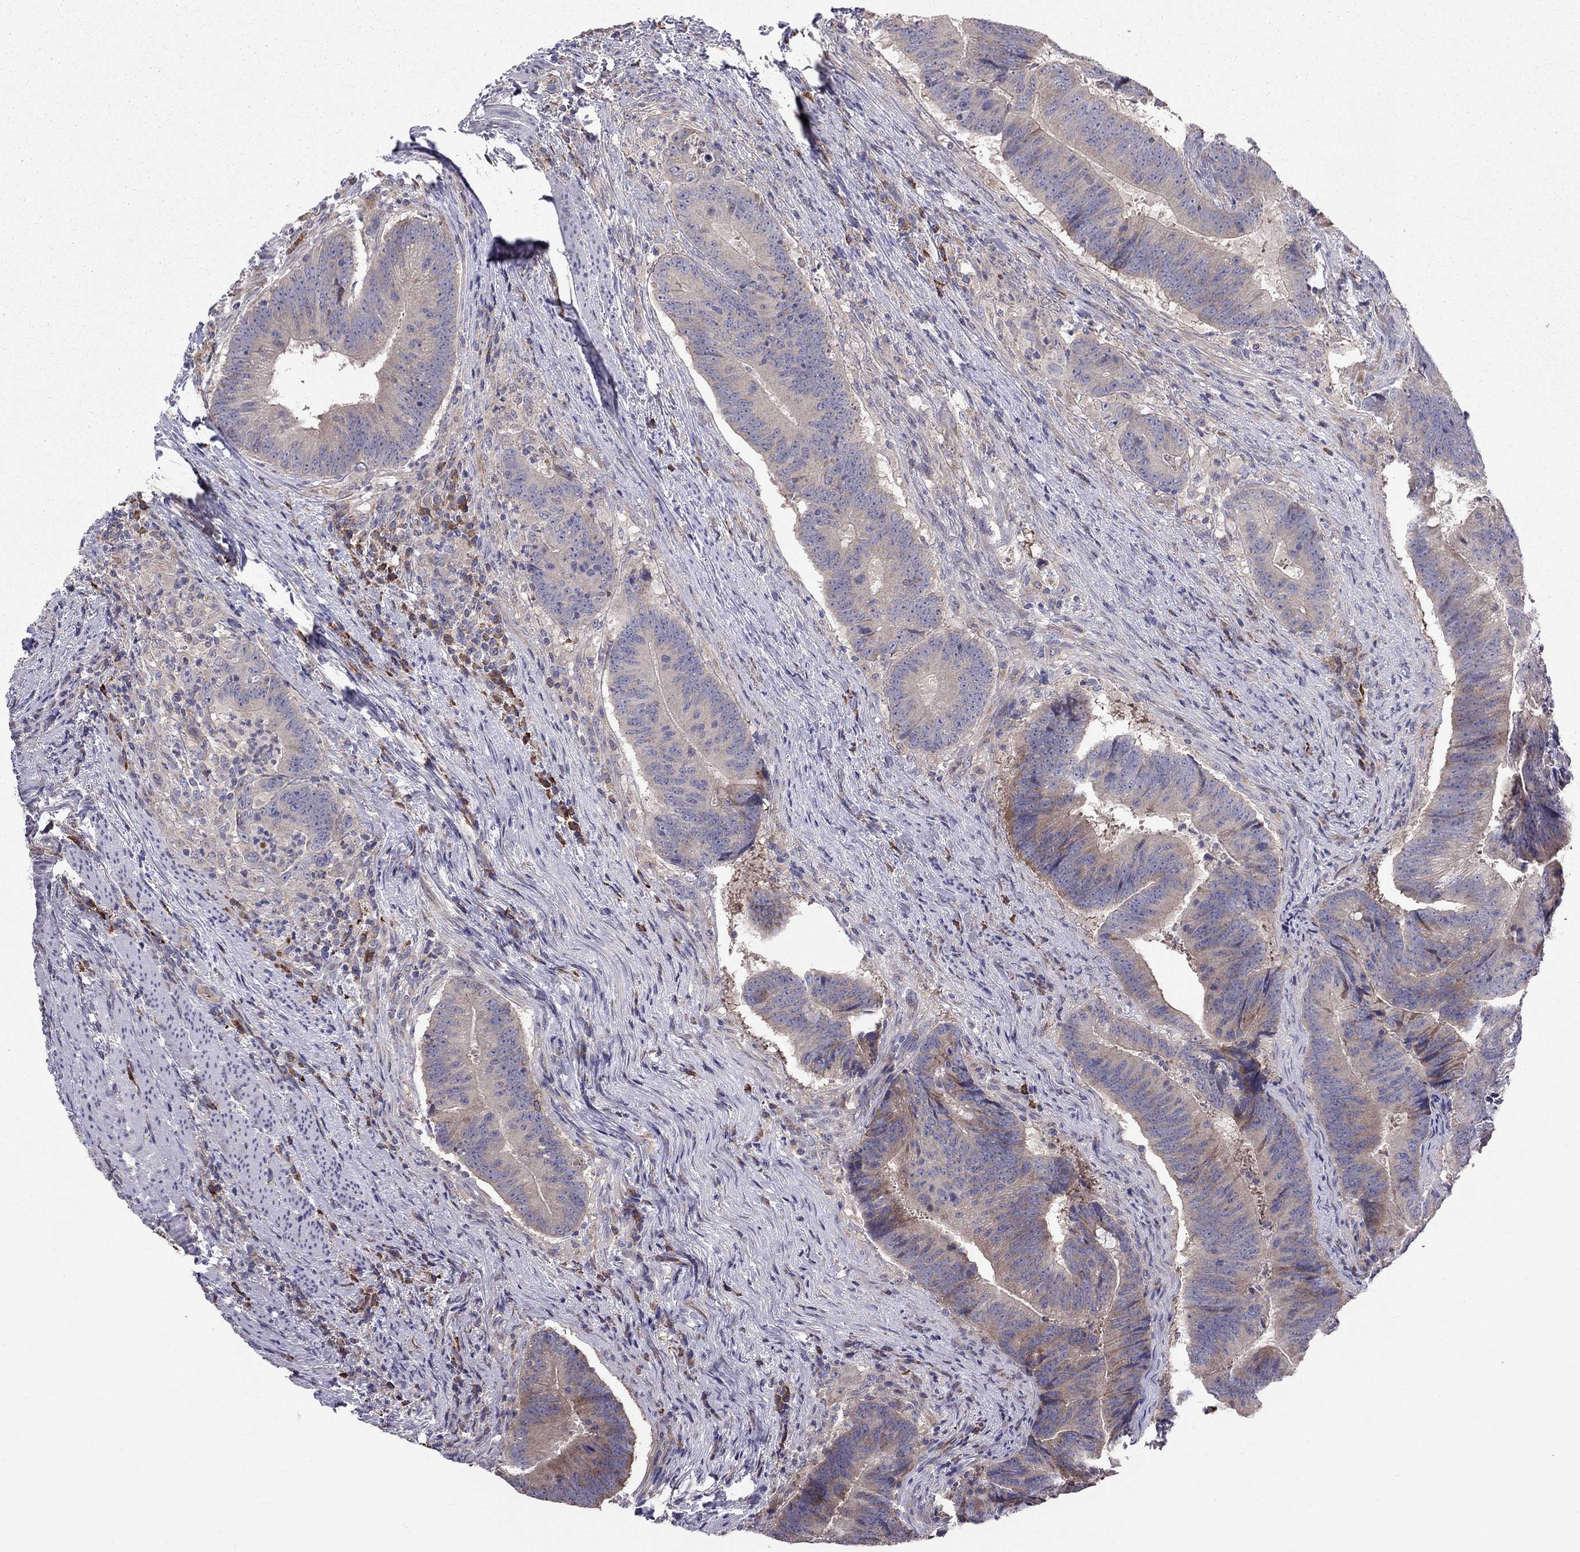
{"staining": {"intensity": "moderate", "quantity": "<25%", "location": "cytoplasmic/membranous"}, "tissue": "colorectal cancer", "cell_type": "Tumor cells", "image_type": "cancer", "snomed": [{"axis": "morphology", "description": "Adenocarcinoma, NOS"}, {"axis": "topography", "description": "Colon"}], "caption": "High-power microscopy captured an immunohistochemistry (IHC) image of adenocarcinoma (colorectal), revealing moderate cytoplasmic/membranous positivity in approximately <25% of tumor cells.", "gene": "PIK3CG", "patient": {"sex": "female", "age": 87}}